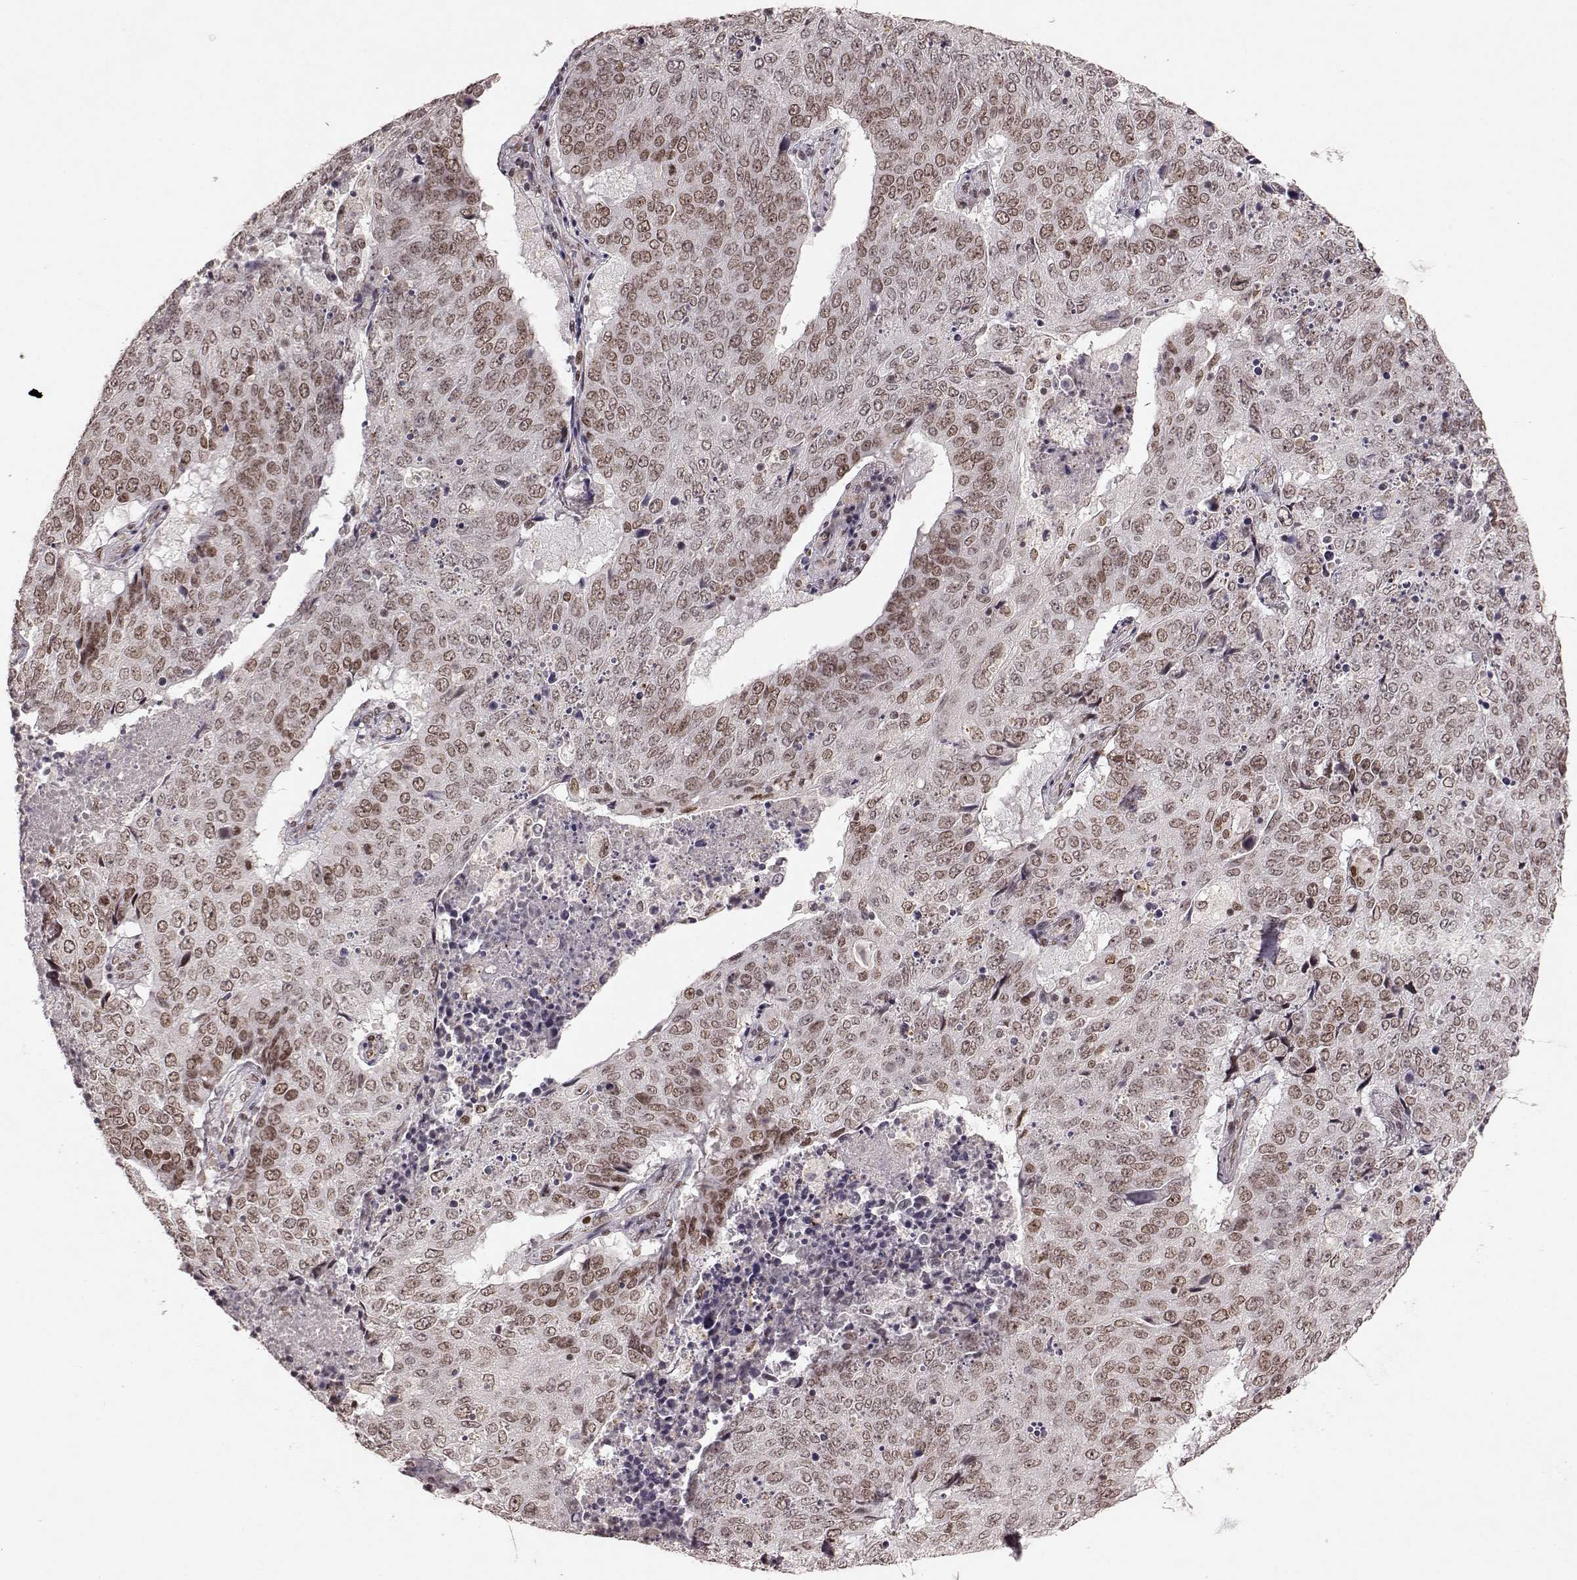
{"staining": {"intensity": "weak", "quantity": ">75%", "location": "nuclear"}, "tissue": "lung cancer", "cell_type": "Tumor cells", "image_type": "cancer", "snomed": [{"axis": "morphology", "description": "Normal tissue, NOS"}, {"axis": "morphology", "description": "Squamous cell carcinoma, NOS"}, {"axis": "topography", "description": "Bronchus"}, {"axis": "topography", "description": "Lung"}], "caption": "Protein analysis of lung cancer tissue displays weak nuclear positivity in about >75% of tumor cells.", "gene": "RRAGD", "patient": {"sex": "male", "age": 64}}